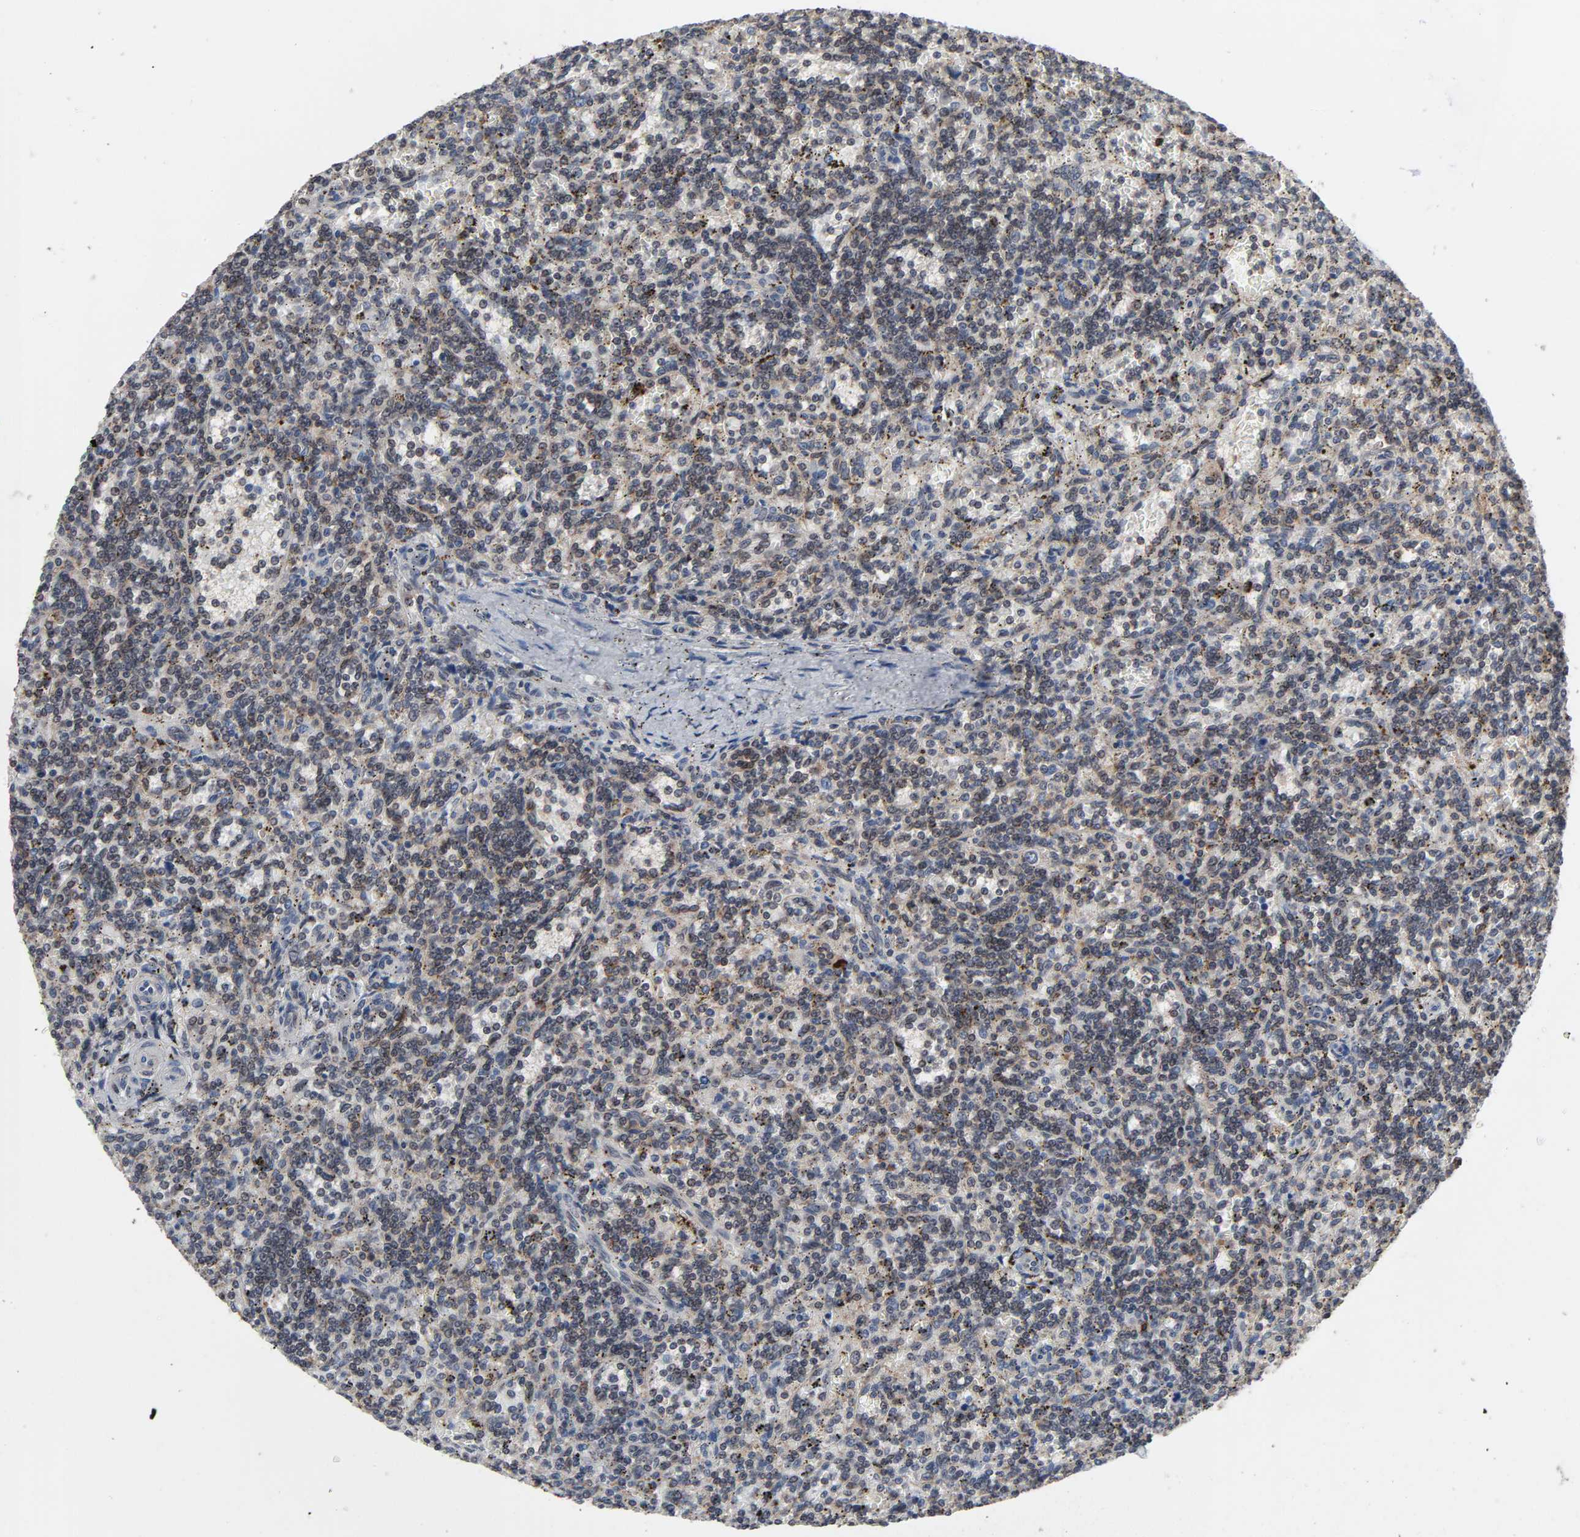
{"staining": {"intensity": "weak", "quantity": "25%-75%", "location": "cytoplasmic/membranous,nuclear"}, "tissue": "lymphoma", "cell_type": "Tumor cells", "image_type": "cancer", "snomed": [{"axis": "morphology", "description": "Malignant lymphoma, non-Hodgkin's type, Low grade"}, {"axis": "topography", "description": "Spleen"}], "caption": "Weak cytoplasmic/membranous and nuclear protein positivity is present in approximately 25%-75% of tumor cells in lymphoma. Nuclei are stained in blue.", "gene": "CCDC175", "patient": {"sex": "male", "age": 73}}